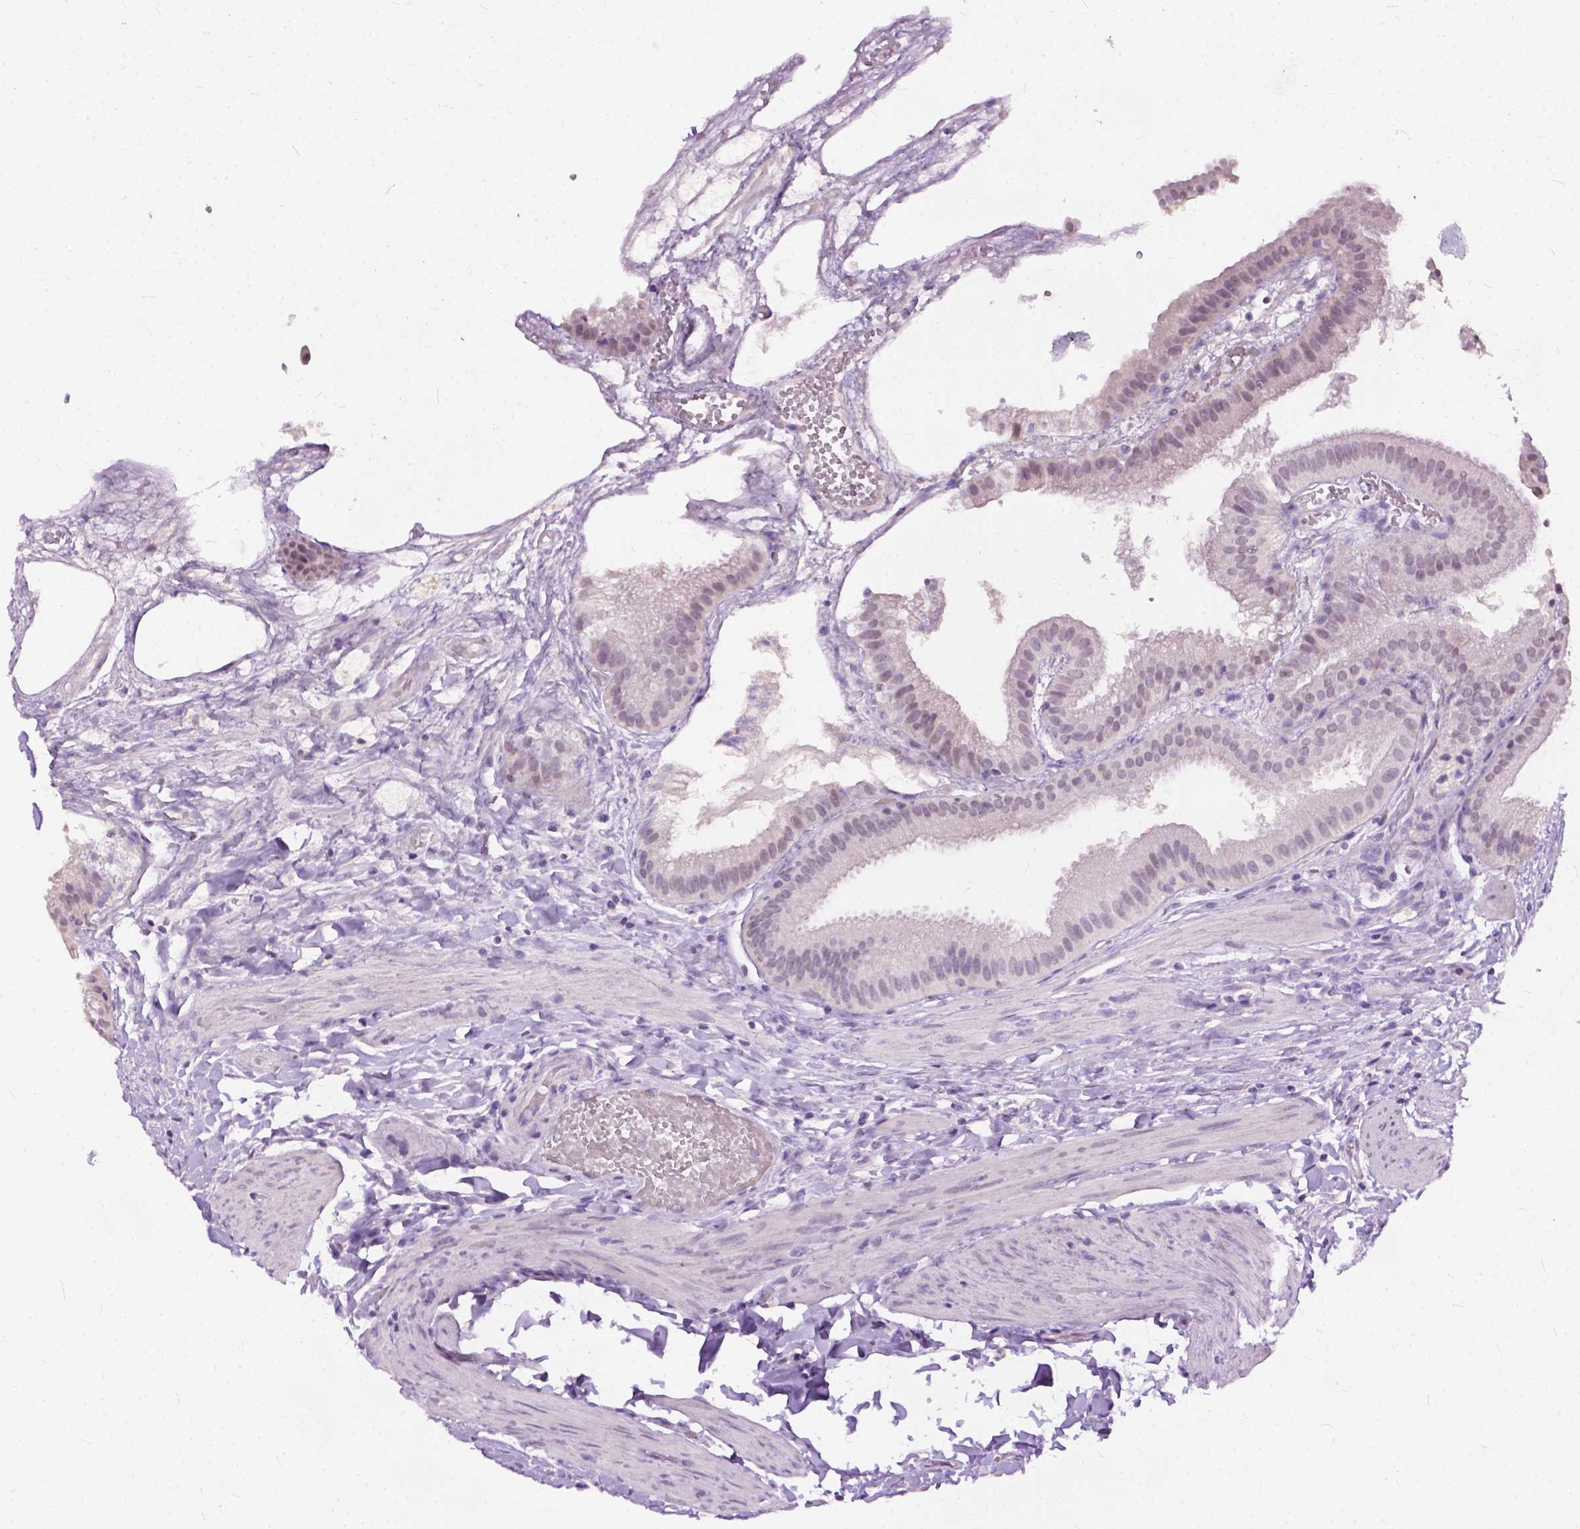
{"staining": {"intensity": "negative", "quantity": "none", "location": "none"}, "tissue": "gallbladder", "cell_type": "Glandular cells", "image_type": "normal", "snomed": [{"axis": "morphology", "description": "Normal tissue, NOS"}, {"axis": "topography", "description": "Gallbladder"}], "caption": "Immunohistochemistry photomicrograph of benign gallbladder: human gallbladder stained with DAB (3,3'-diaminobenzidine) reveals no significant protein positivity in glandular cells.", "gene": "GPR37L1", "patient": {"sex": "female", "age": 63}}